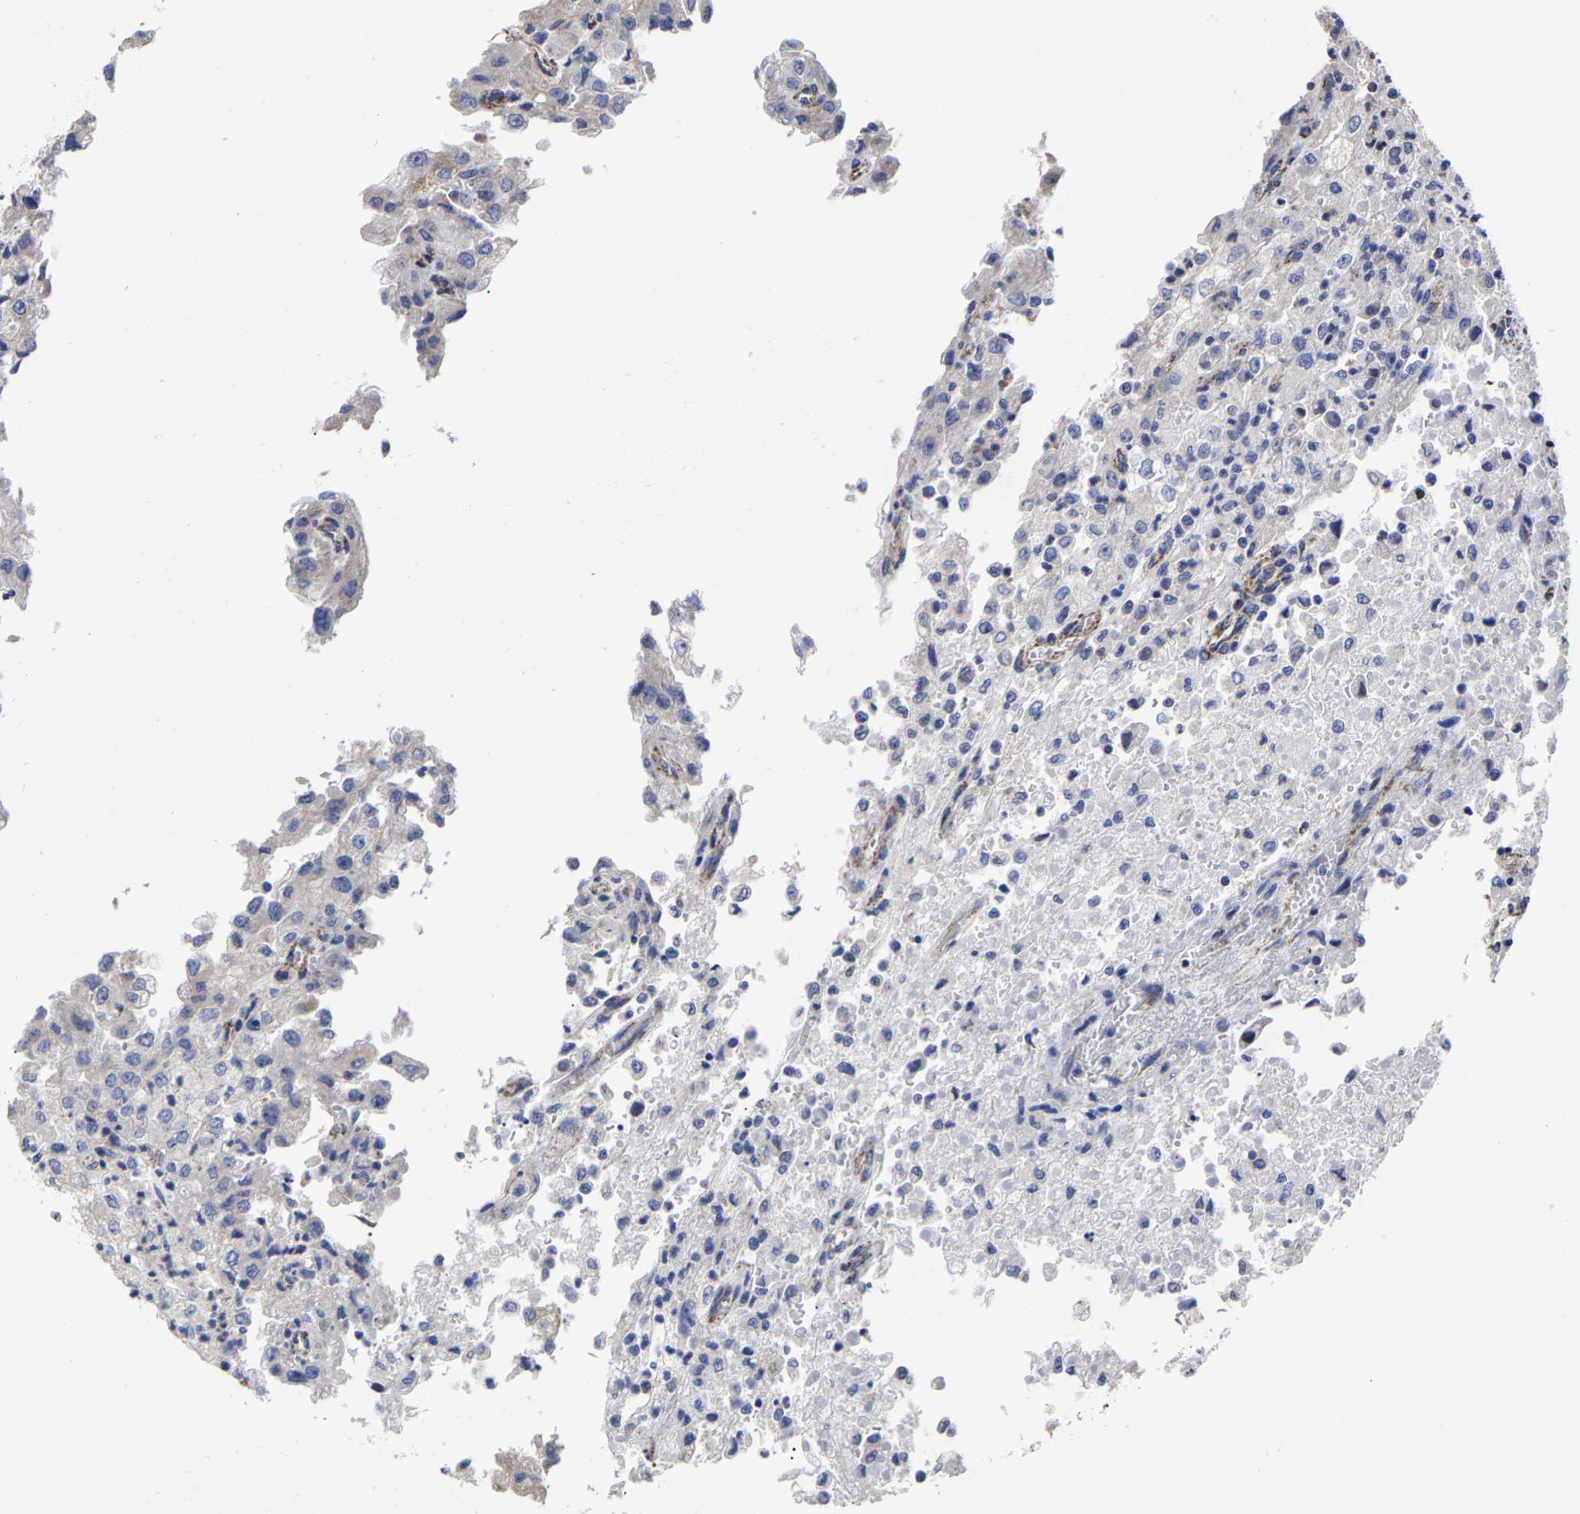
{"staining": {"intensity": "negative", "quantity": "none", "location": "none"}, "tissue": "renal cancer", "cell_type": "Tumor cells", "image_type": "cancer", "snomed": [{"axis": "morphology", "description": "Adenocarcinoma, NOS"}, {"axis": "topography", "description": "Kidney"}], "caption": "Immunohistochemical staining of renal cancer (adenocarcinoma) exhibits no significant positivity in tumor cells. The staining was performed using DAB to visualize the protein expression in brown, while the nuclei were stained in blue with hematoxylin (Magnification: 20x).", "gene": "AASS", "patient": {"sex": "female", "age": 54}}